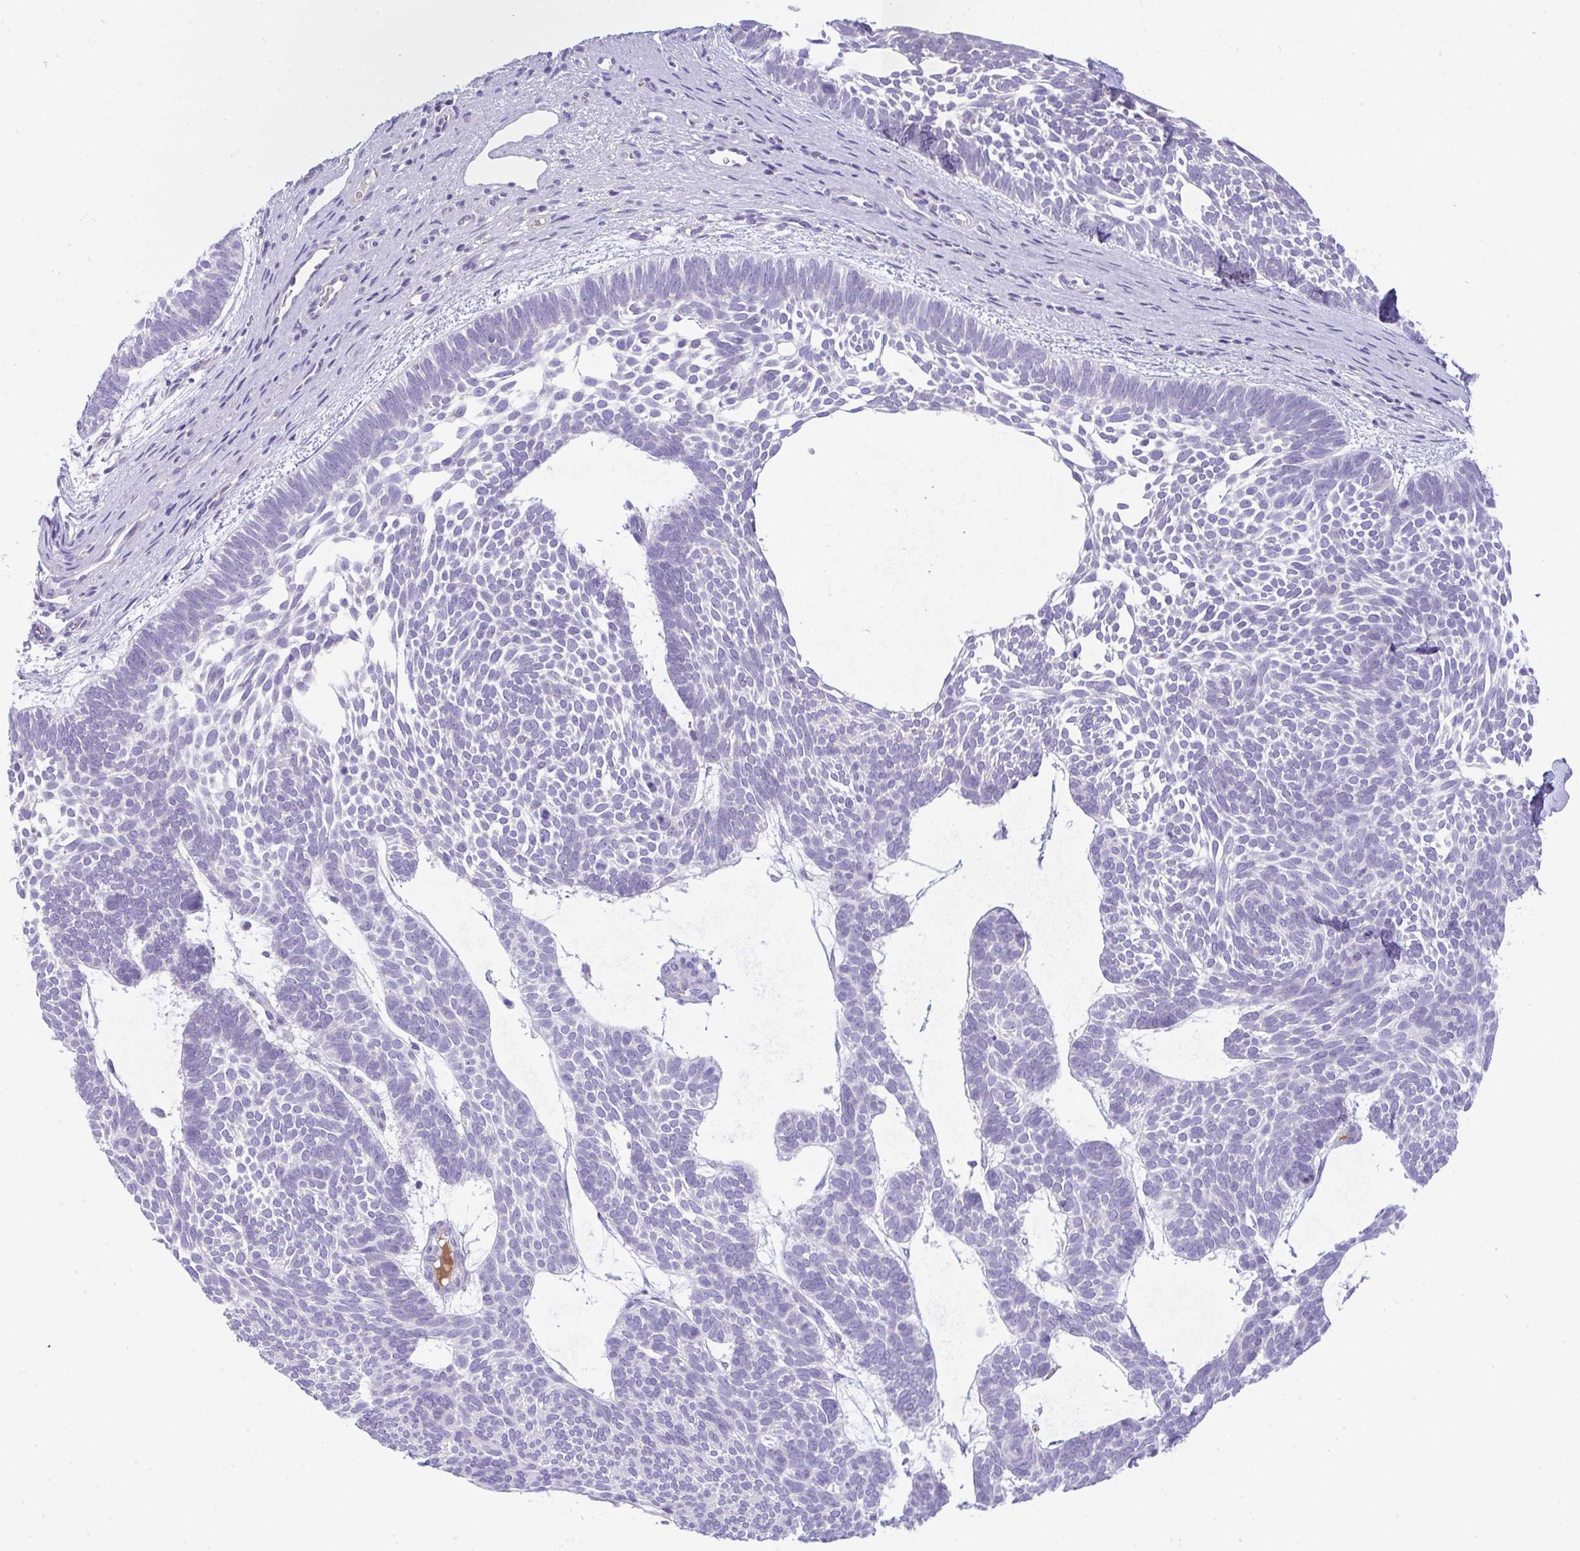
{"staining": {"intensity": "negative", "quantity": "none", "location": "none"}, "tissue": "skin cancer", "cell_type": "Tumor cells", "image_type": "cancer", "snomed": [{"axis": "morphology", "description": "Basal cell carcinoma"}, {"axis": "topography", "description": "Skin"}, {"axis": "topography", "description": "Skin of face"}], "caption": "Human skin basal cell carcinoma stained for a protein using IHC reveals no positivity in tumor cells.", "gene": "PLA2G12B", "patient": {"sex": "male", "age": 83}}